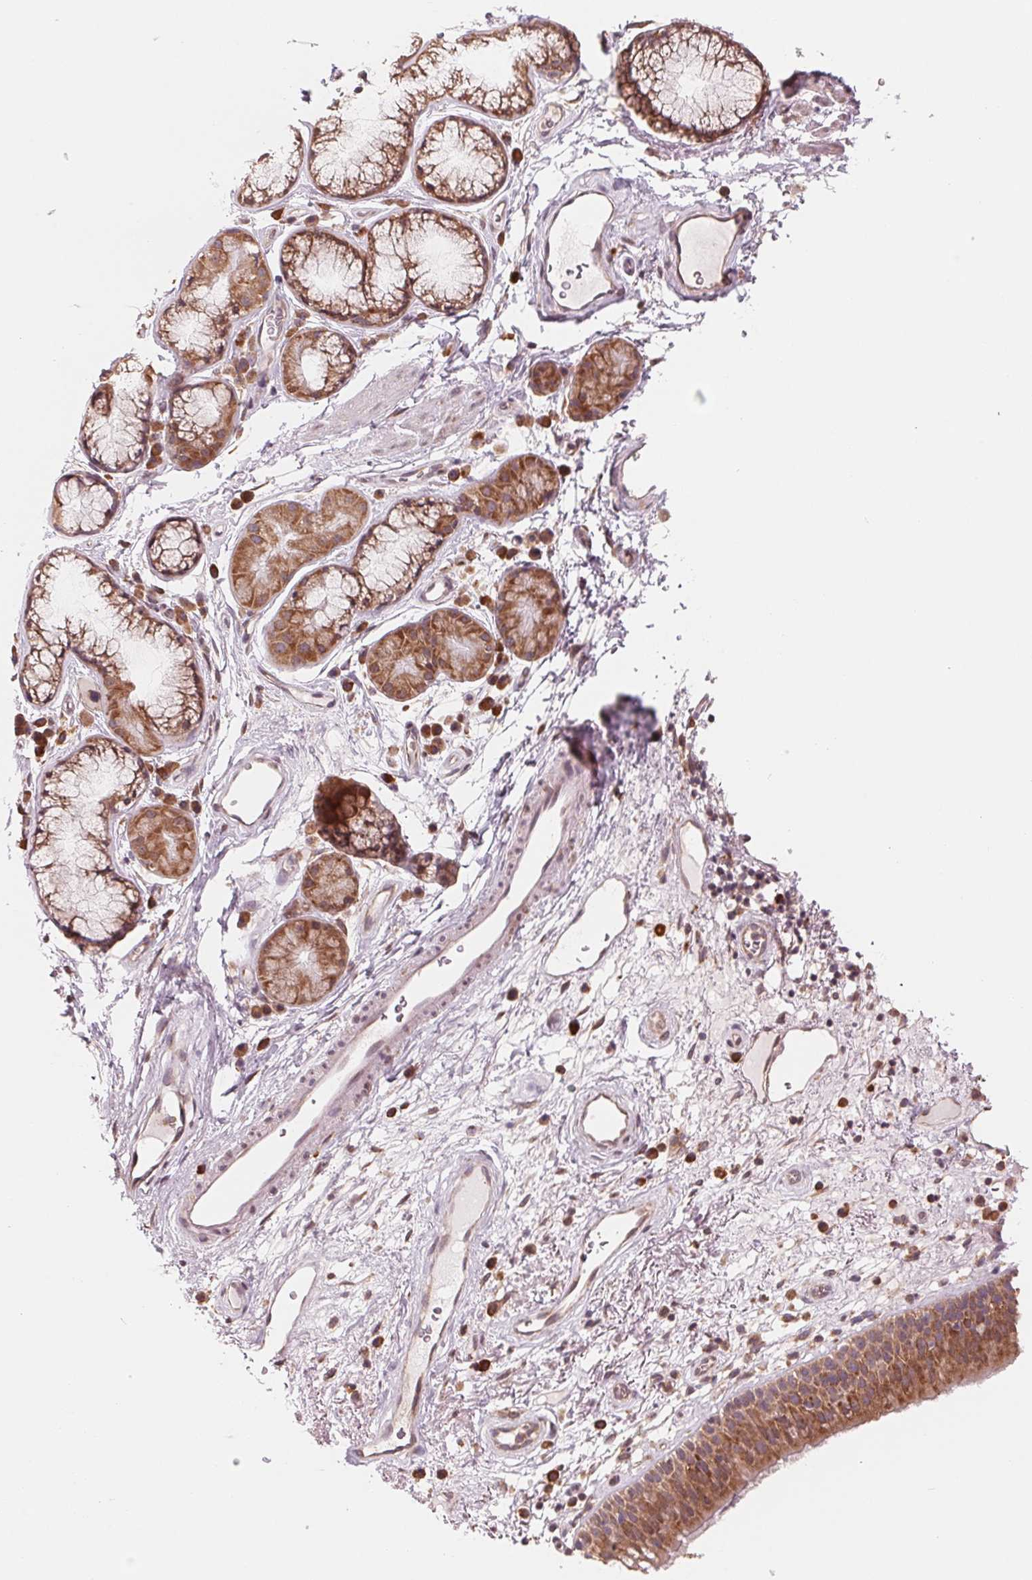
{"staining": {"intensity": "moderate", "quantity": "25%-75%", "location": "cytoplasmic/membranous"}, "tissue": "bronchus", "cell_type": "Respiratory epithelial cells", "image_type": "normal", "snomed": [{"axis": "morphology", "description": "Normal tissue, NOS"}, {"axis": "topography", "description": "Cartilage tissue"}, {"axis": "topography", "description": "Bronchus"}], "caption": "Normal bronchus demonstrates moderate cytoplasmic/membranous staining in about 25%-75% of respiratory epithelial cells (Stains: DAB (3,3'-diaminobenzidine) in brown, nuclei in blue, Microscopy: brightfield microscopy at high magnification)..", "gene": "GIGYF2", "patient": {"sex": "male", "age": 58}}